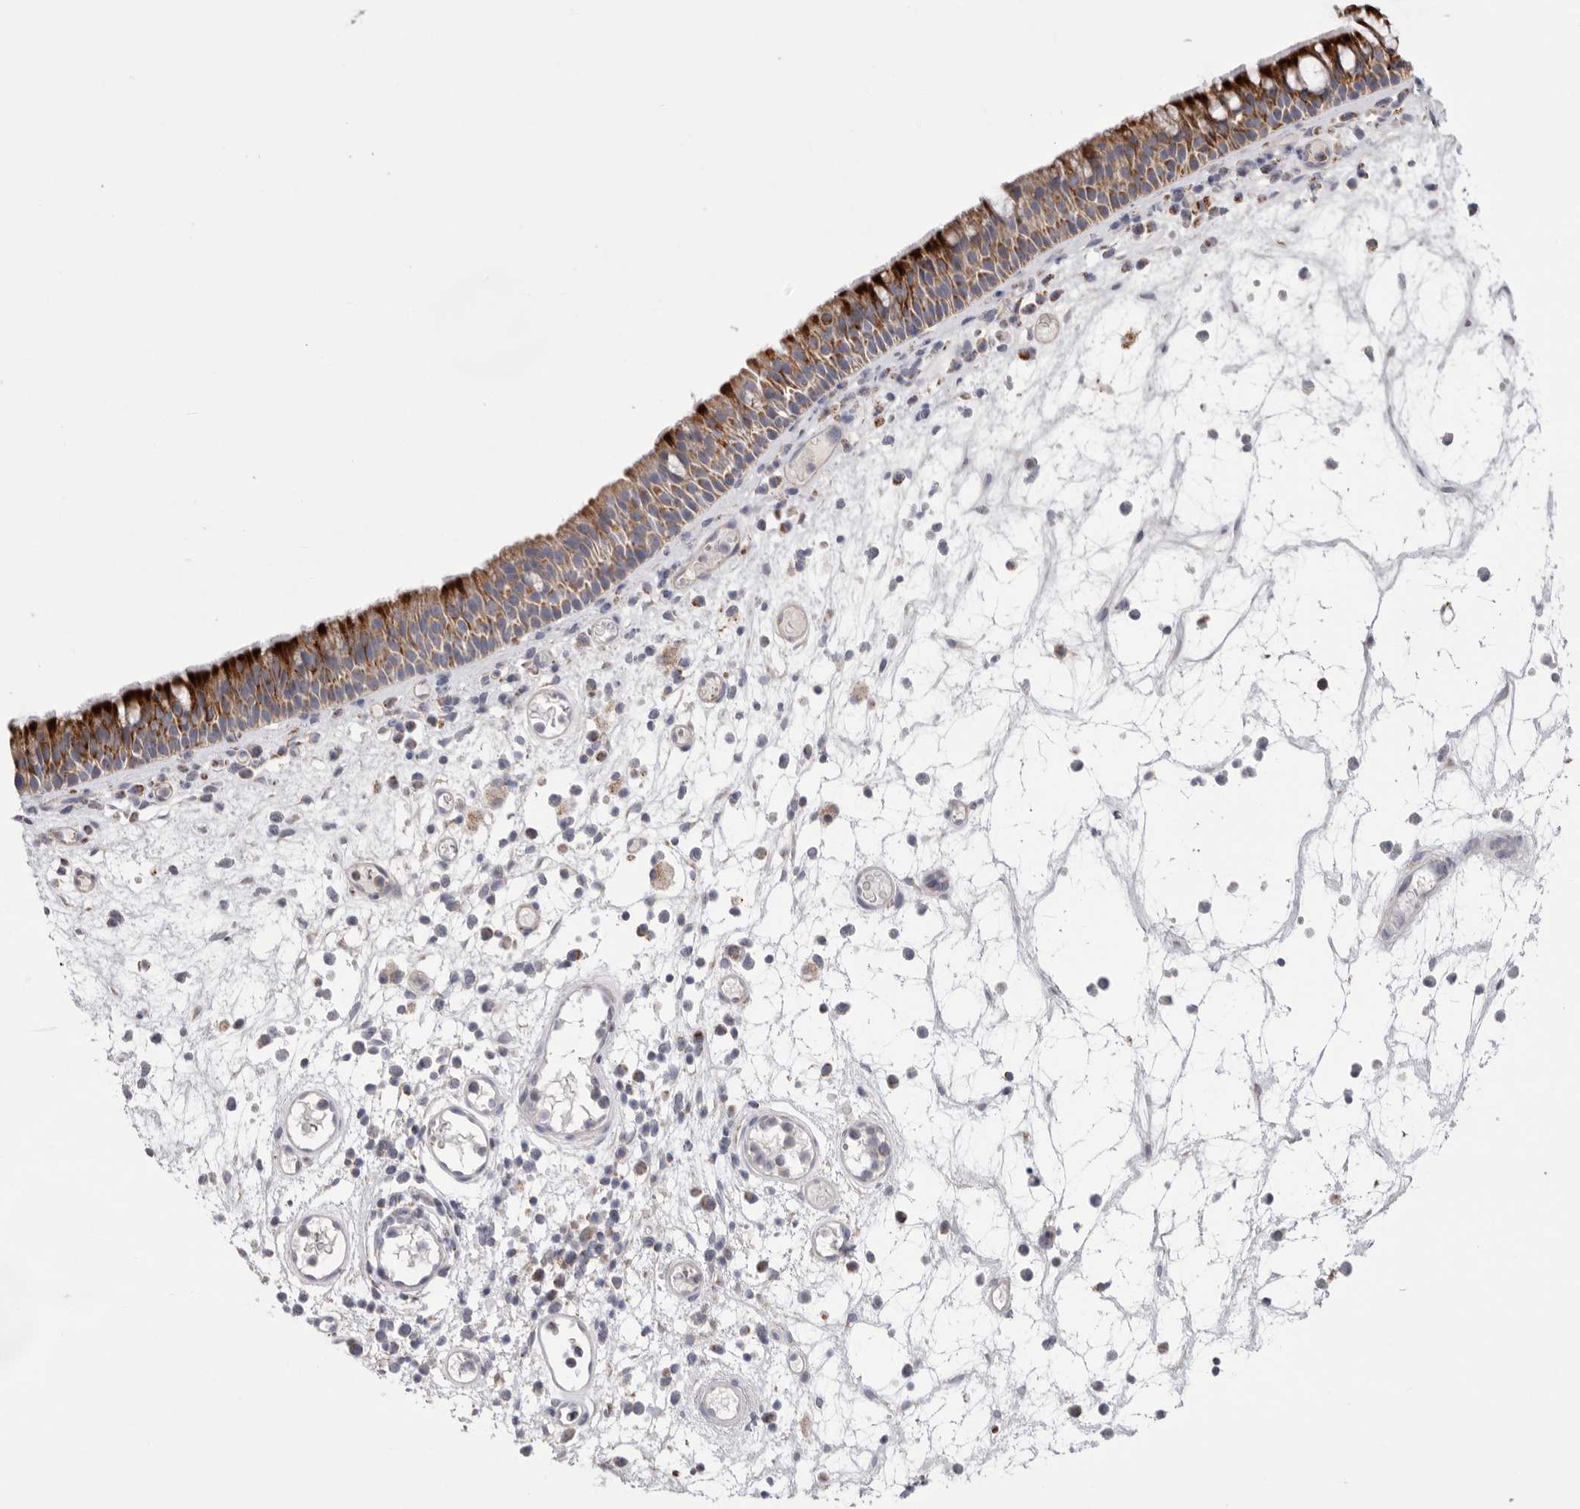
{"staining": {"intensity": "strong", "quantity": "25%-75%", "location": "cytoplasmic/membranous"}, "tissue": "nasopharynx", "cell_type": "Respiratory epithelial cells", "image_type": "normal", "snomed": [{"axis": "morphology", "description": "Normal tissue, NOS"}, {"axis": "morphology", "description": "Inflammation, NOS"}, {"axis": "morphology", "description": "Malignant melanoma, Metastatic site"}, {"axis": "topography", "description": "Nasopharynx"}], "caption": "This histopathology image shows IHC staining of normal human nasopharynx, with high strong cytoplasmic/membranous positivity in approximately 25%-75% of respiratory epithelial cells.", "gene": "VDAC3", "patient": {"sex": "male", "age": 70}}